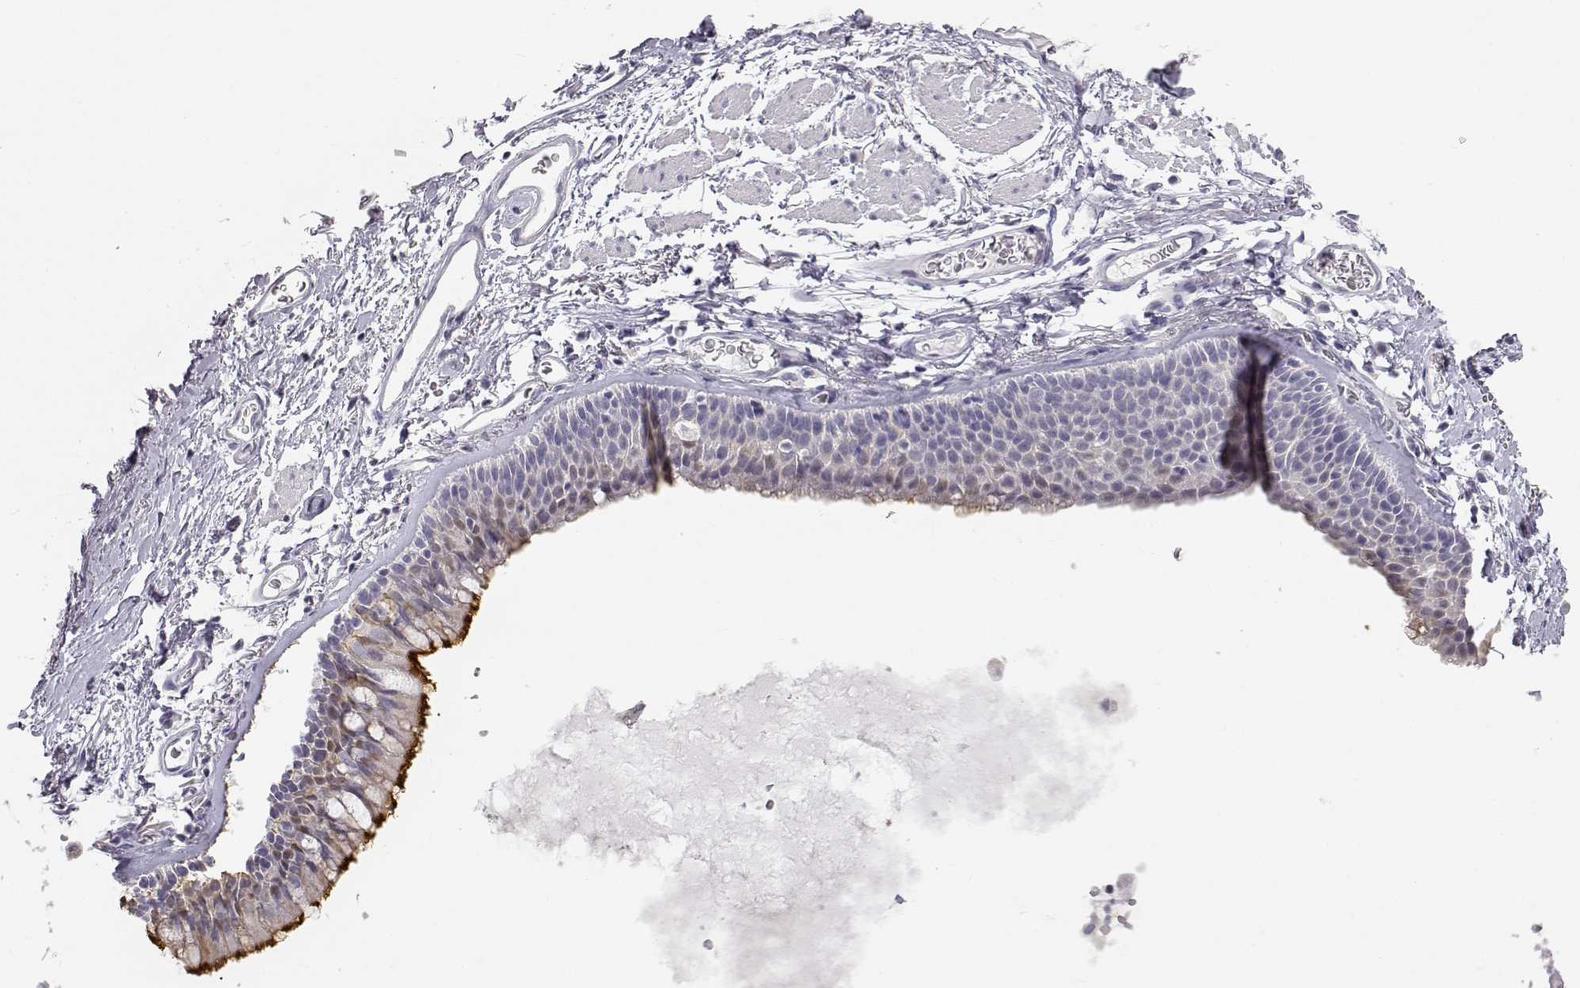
{"staining": {"intensity": "negative", "quantity": "none", "location": "none"}, "tissue": "adipose tissue", "cell_type": "Adipocytes", "image_type": "normal", "snomed": [{"axis": "morphology", "description": "Normal tissue, NOS"}, {"axis": "topography", "description": "Cartilage tissue"}, {"axis": "topography", "description": "Bronchus"}], "caption": "The photomicrograph shows no staining of adipocytes in normal adipose tissue.", "gene": "MYCBPAP", "patient": {"sex": "female", "age": 79}}